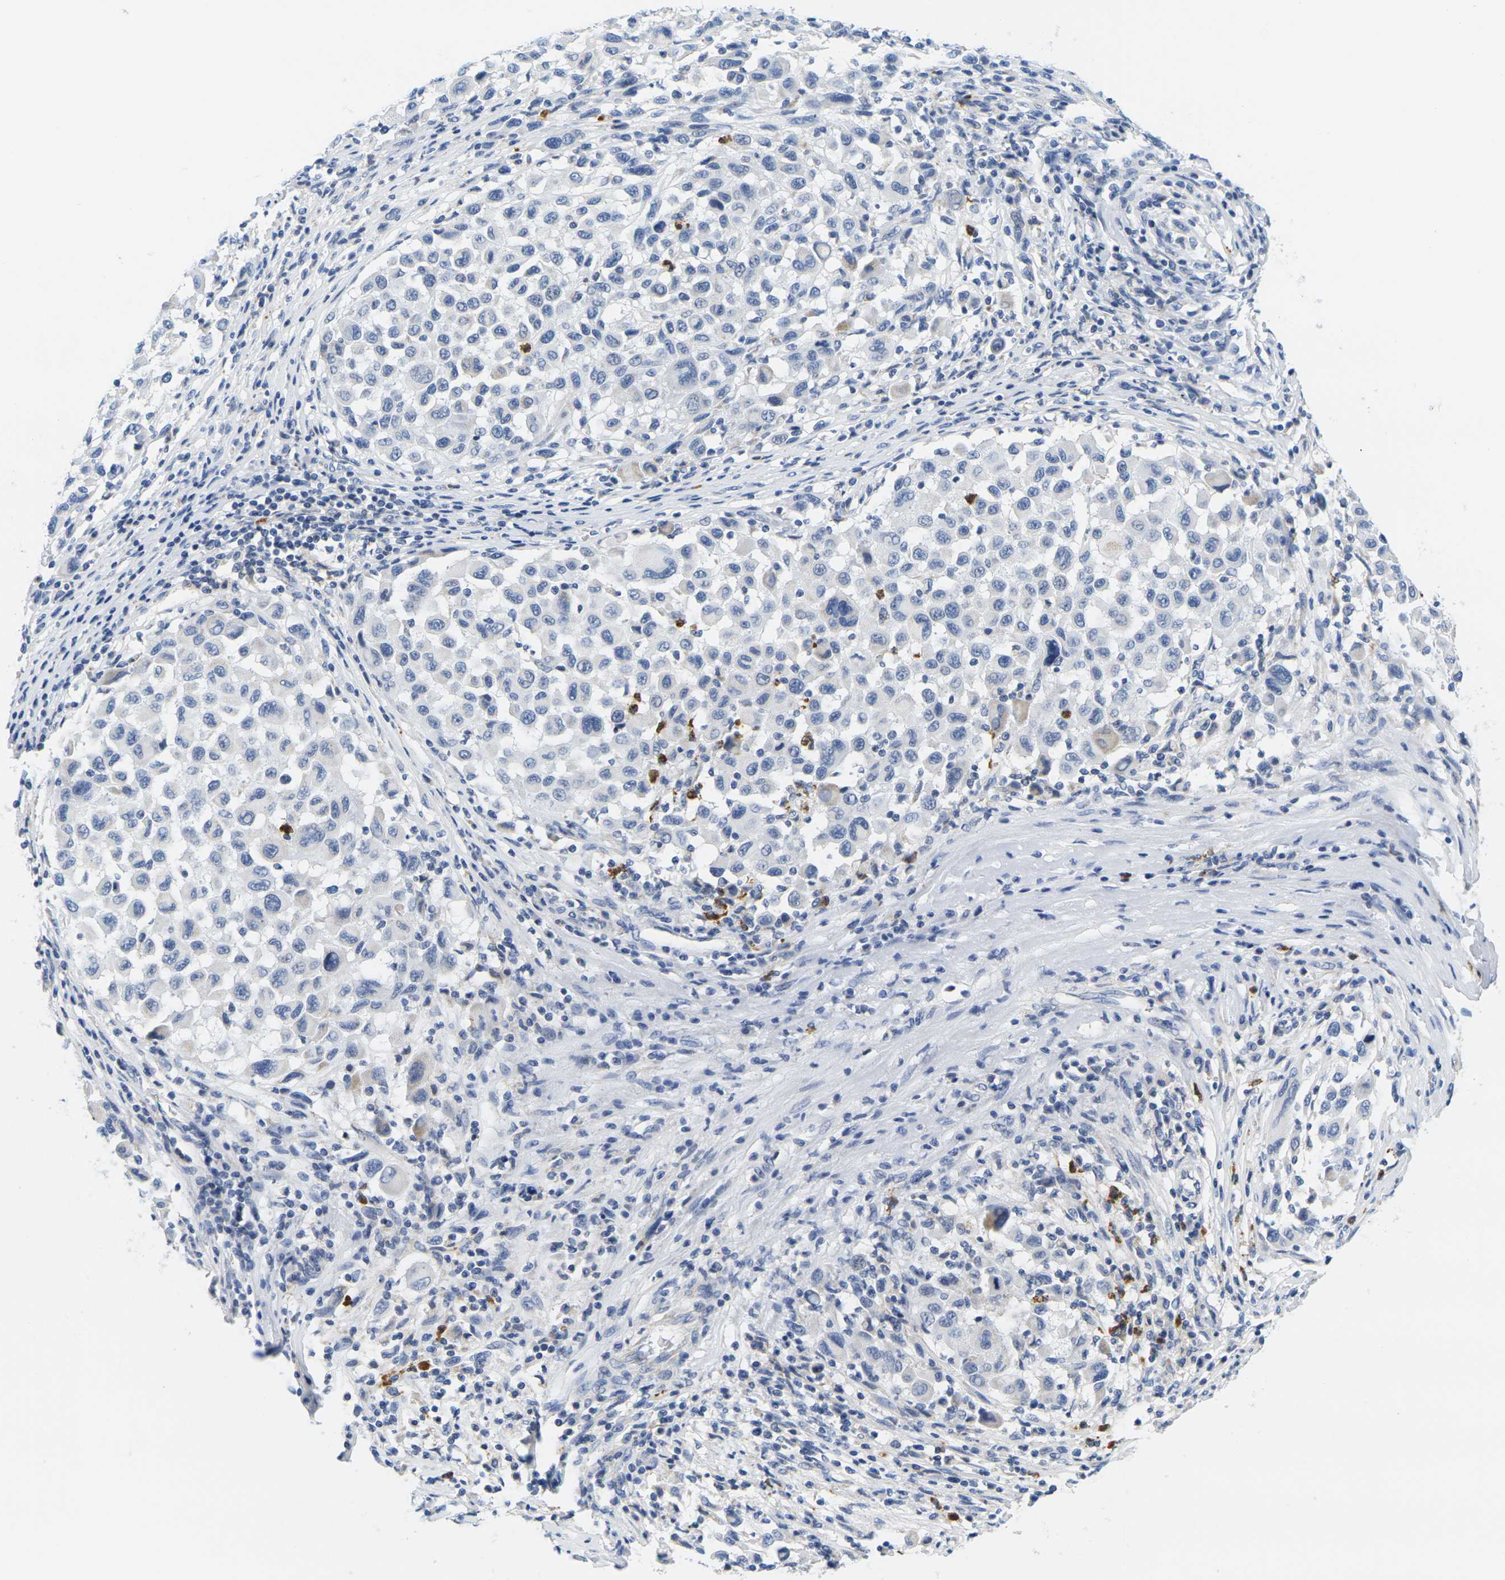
{"staining": {"intensity": "negative", "quantity": "none", "location": "none"}, "tissue": "melanoma", "cell_type": "Tumor cells", "image_type": "cancer", "snomed": [{"axis": "morphology", "description": "Malignant melanoma, Metastatic site"}, {"axis": "topography", "description": "Lymph node"}], "caption": "Immunohistochemistry micrograph of neoplastic tissue: melanoma stained with DAB (3,3'-diaminobenzidine) exhibits no significant protein staining in tumor cells.", "gene": "KLK5", "patient": {"sex": "male", "age": 61}}